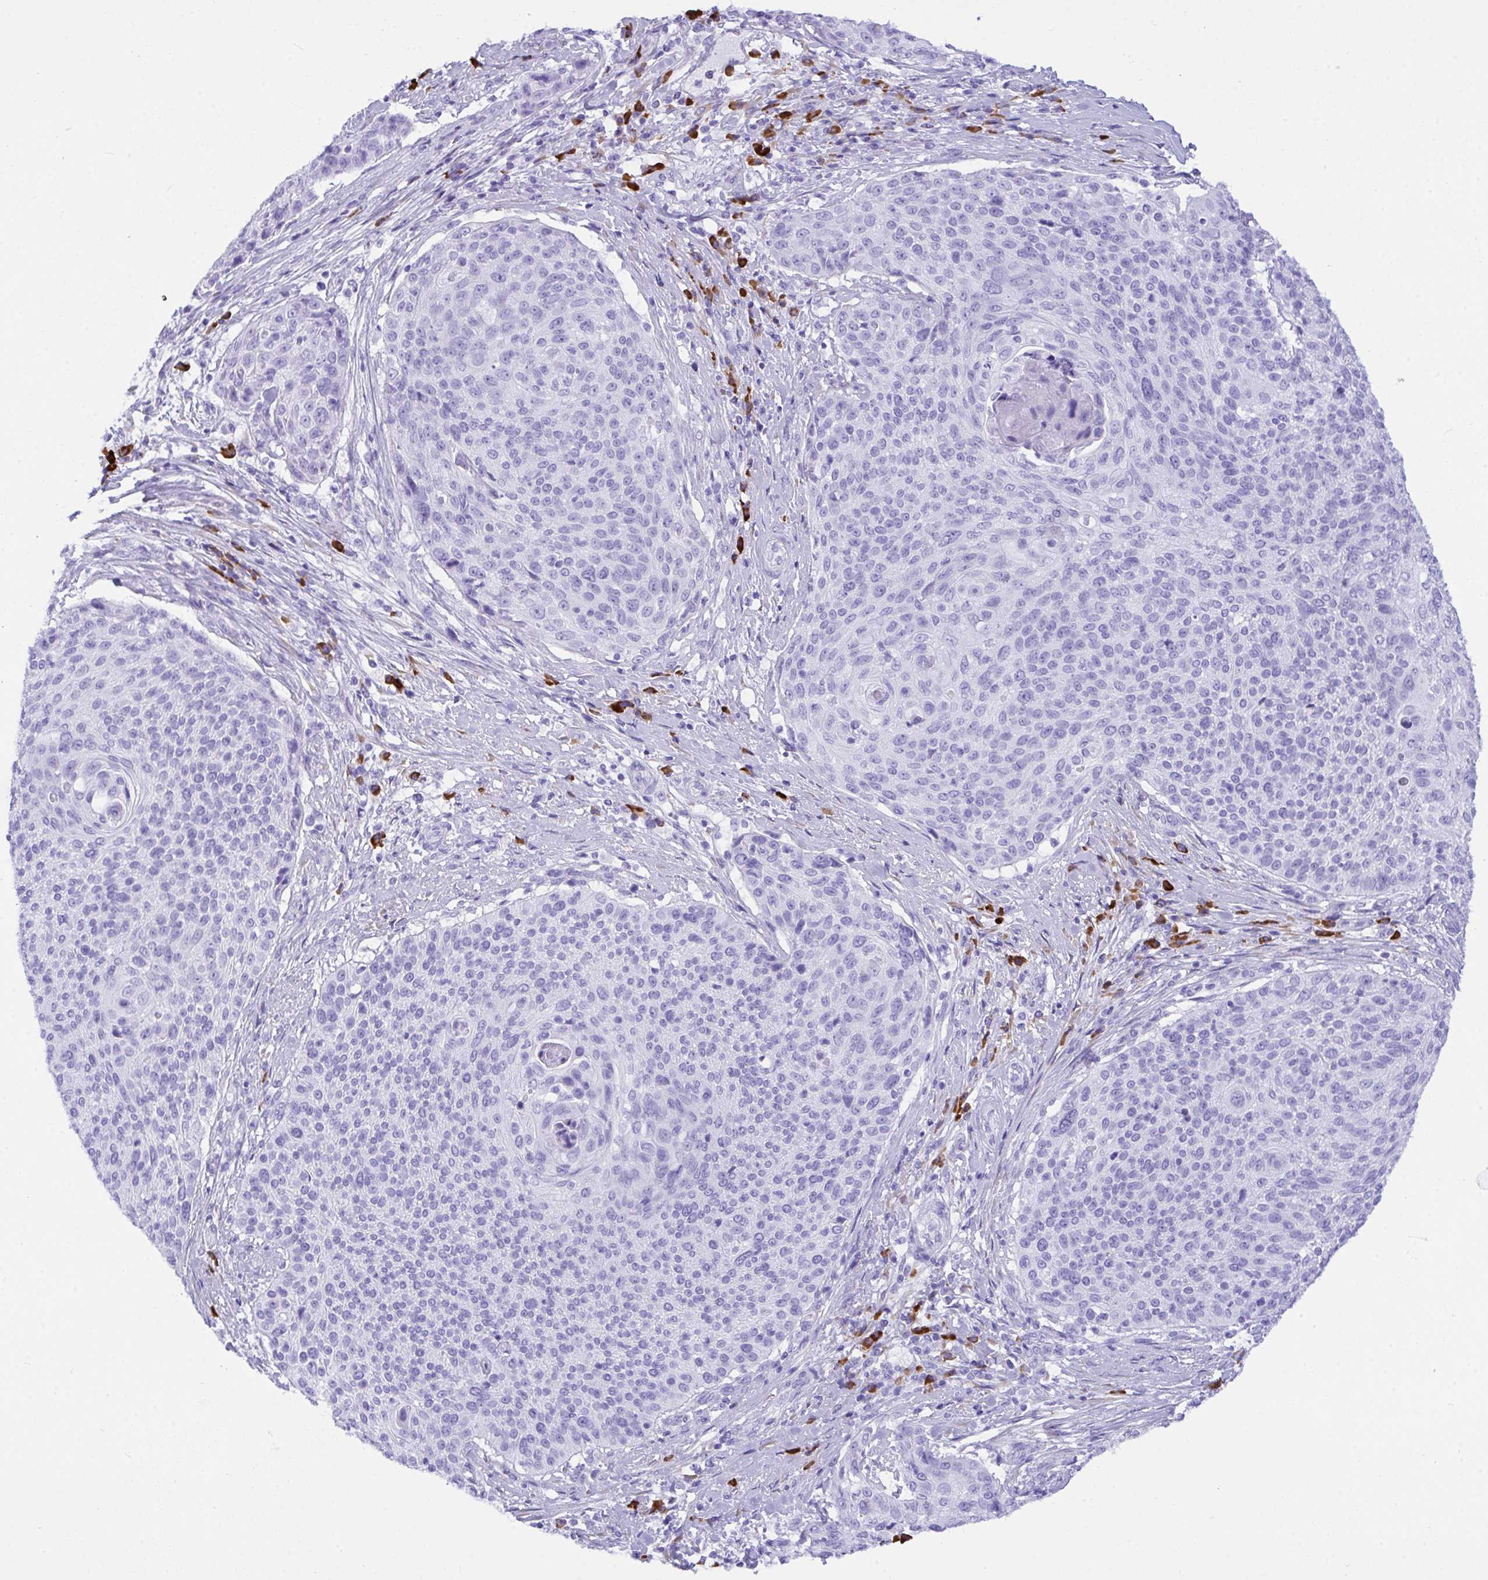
{"staining": {"intensity": "negative", "quantity": "none", "location": "none"}, "tissue": "cervical cancer", "cell_type": "Tumor cells", "image_type": "cancer", "snomed": [{"axis": "morphology", "description": "Squamous cell carcinoma, NOS"}, {"axis": "topography", "description": "Cervix"}], "caption": "An immunohistochemistry histopathology image of cervical squamous cell carcinoma is shown. There is no staining in tumor cells of cervical squamous cell carcinoma.", "gene": "BEST4", "patient": {"sex": "female", "age": 31}}